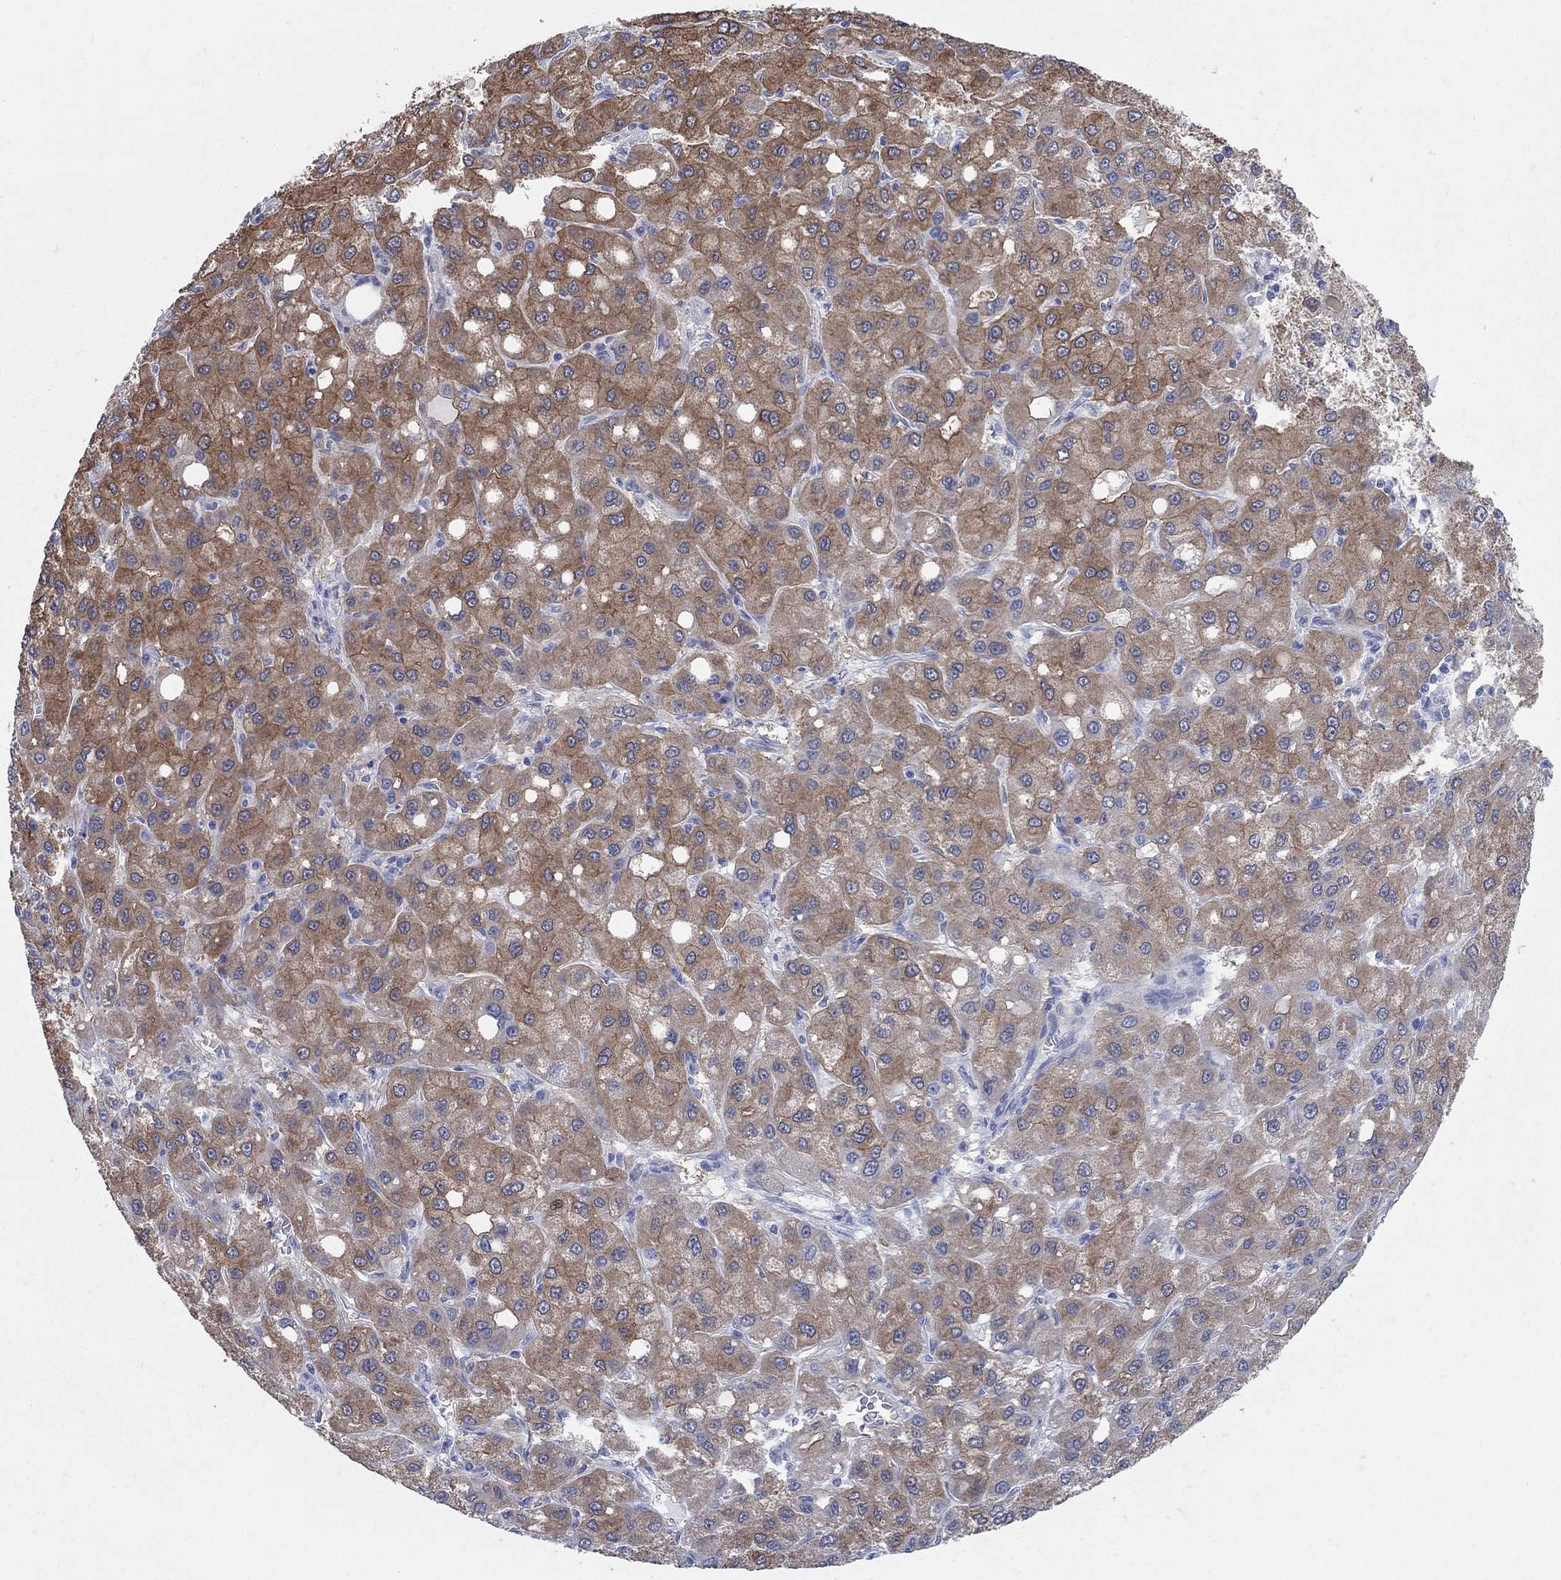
{"staining": {"intensity": "strong", "quantity": "25%-75%", "location": "cytoplasmic/membranous"}, "tissue": "liver cancer", "cell_type": "Tumor cells", "image_type": "cancer", "snomed": [{"axis": "morphology", "description": "Carcinoma, Hepatocellular, NOS"}, {"axis": "topography", "description": "Liver"}], "caption": "A photomicrograph of liver hepatocellular carcinoma stained for a protein shows strong cytoplasmic/membranous brown staining in tumor cells. (DAB (3,3'-diaminobenzidine) IHC, brown staining for protein, blue staining for nuclei).", "gene": "AOX1", "patient": {"sex": "male", "age": 73}}